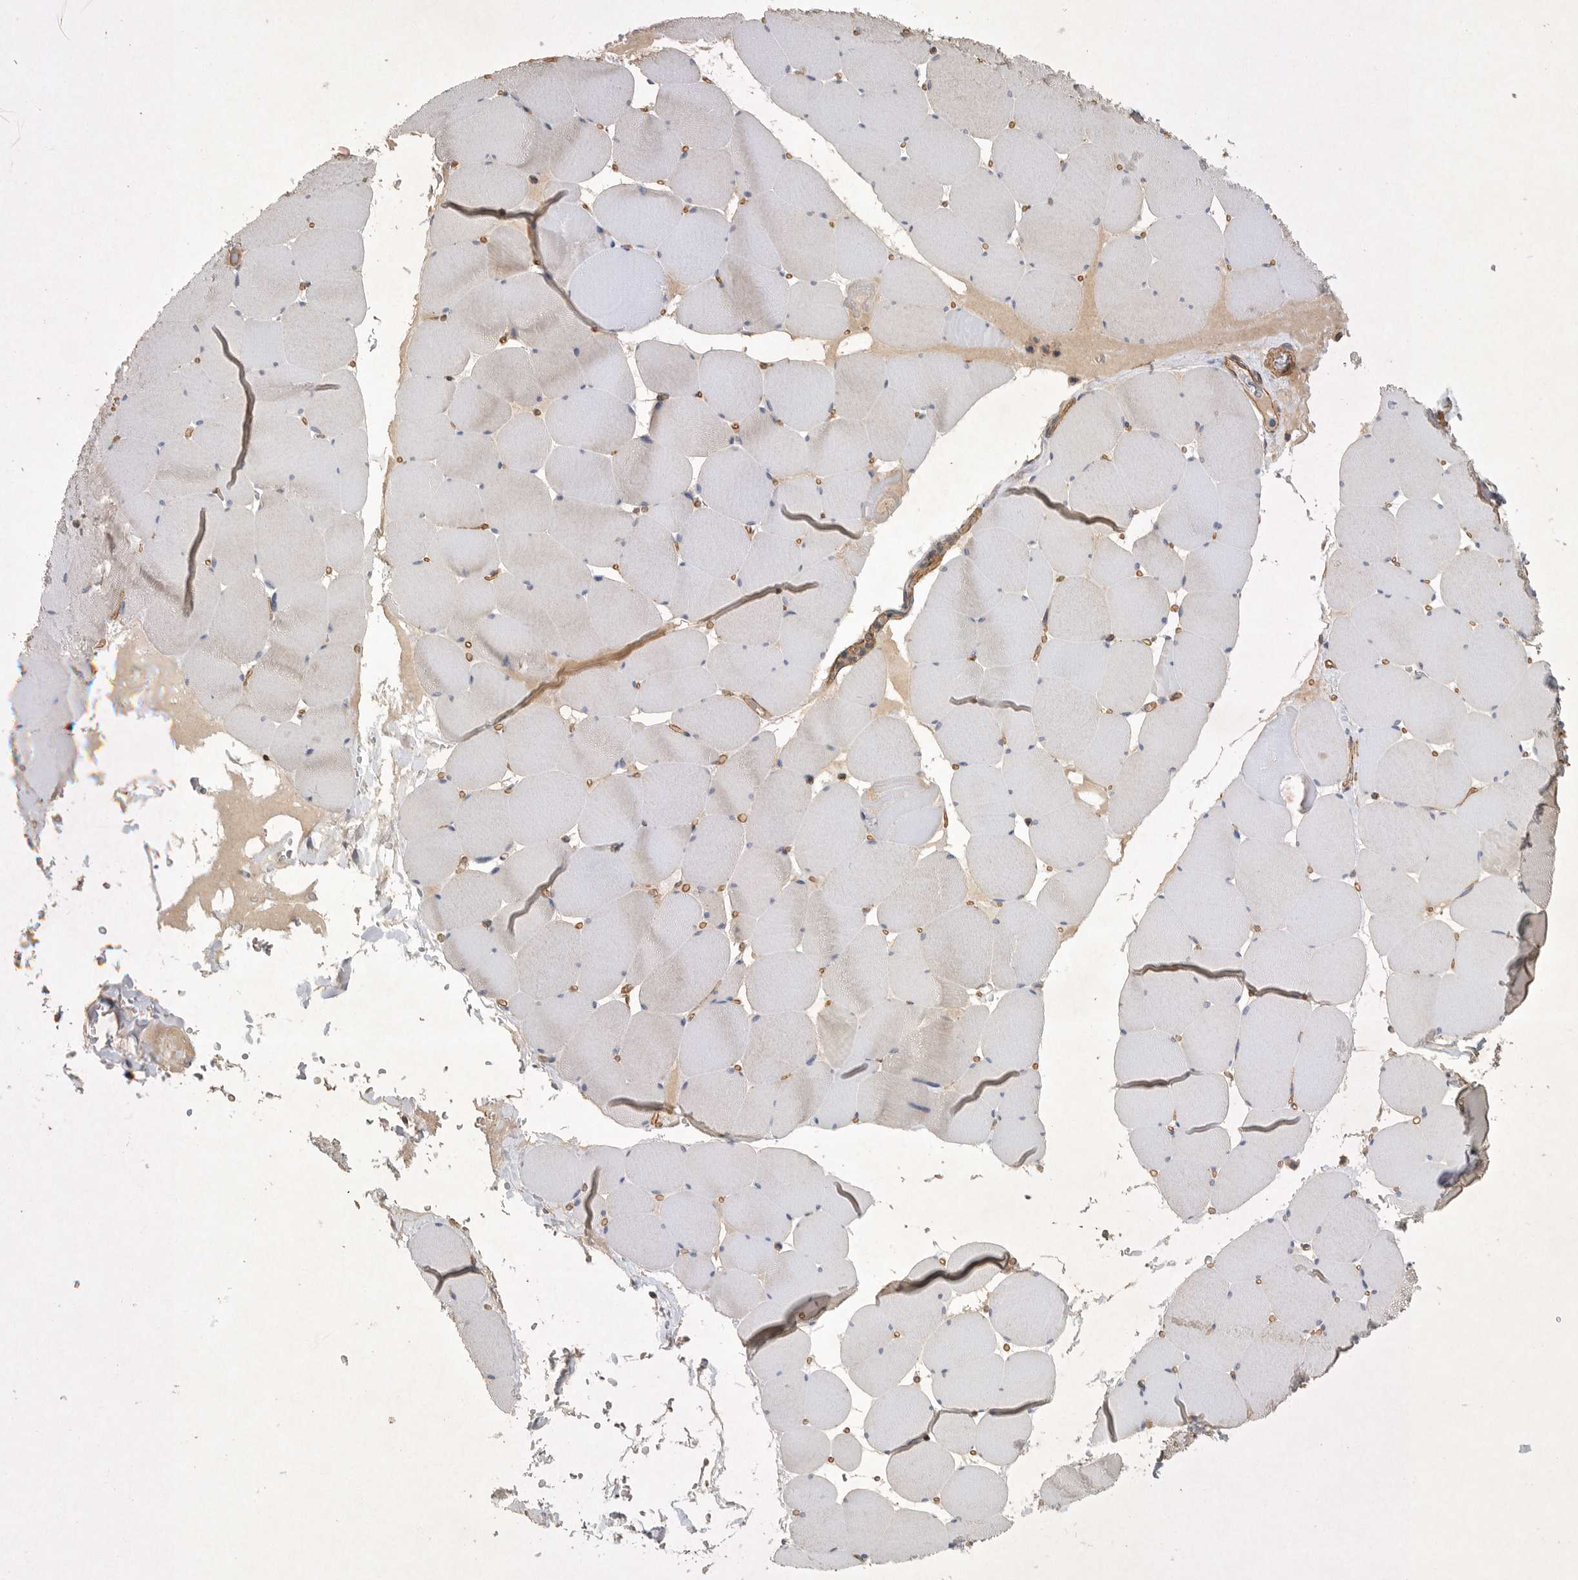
{"staining": {"intensity": "negative", "quantity": "none", "location": "none"}, "tissue": "skeletal muscle", "cell_type": "Myocytes", "image_type": "normal", "snomed": [{"axis": "morphology", "description": "Normal tissue, NOS"}, {"axis": "topography", "description": "Skeletal muscle"}], "caption": "The IHC image has no significant staining in myocytes of skeletal muscle.", "gene": "ANKFY1", "patient": {"sex": "male", "age": 62}}